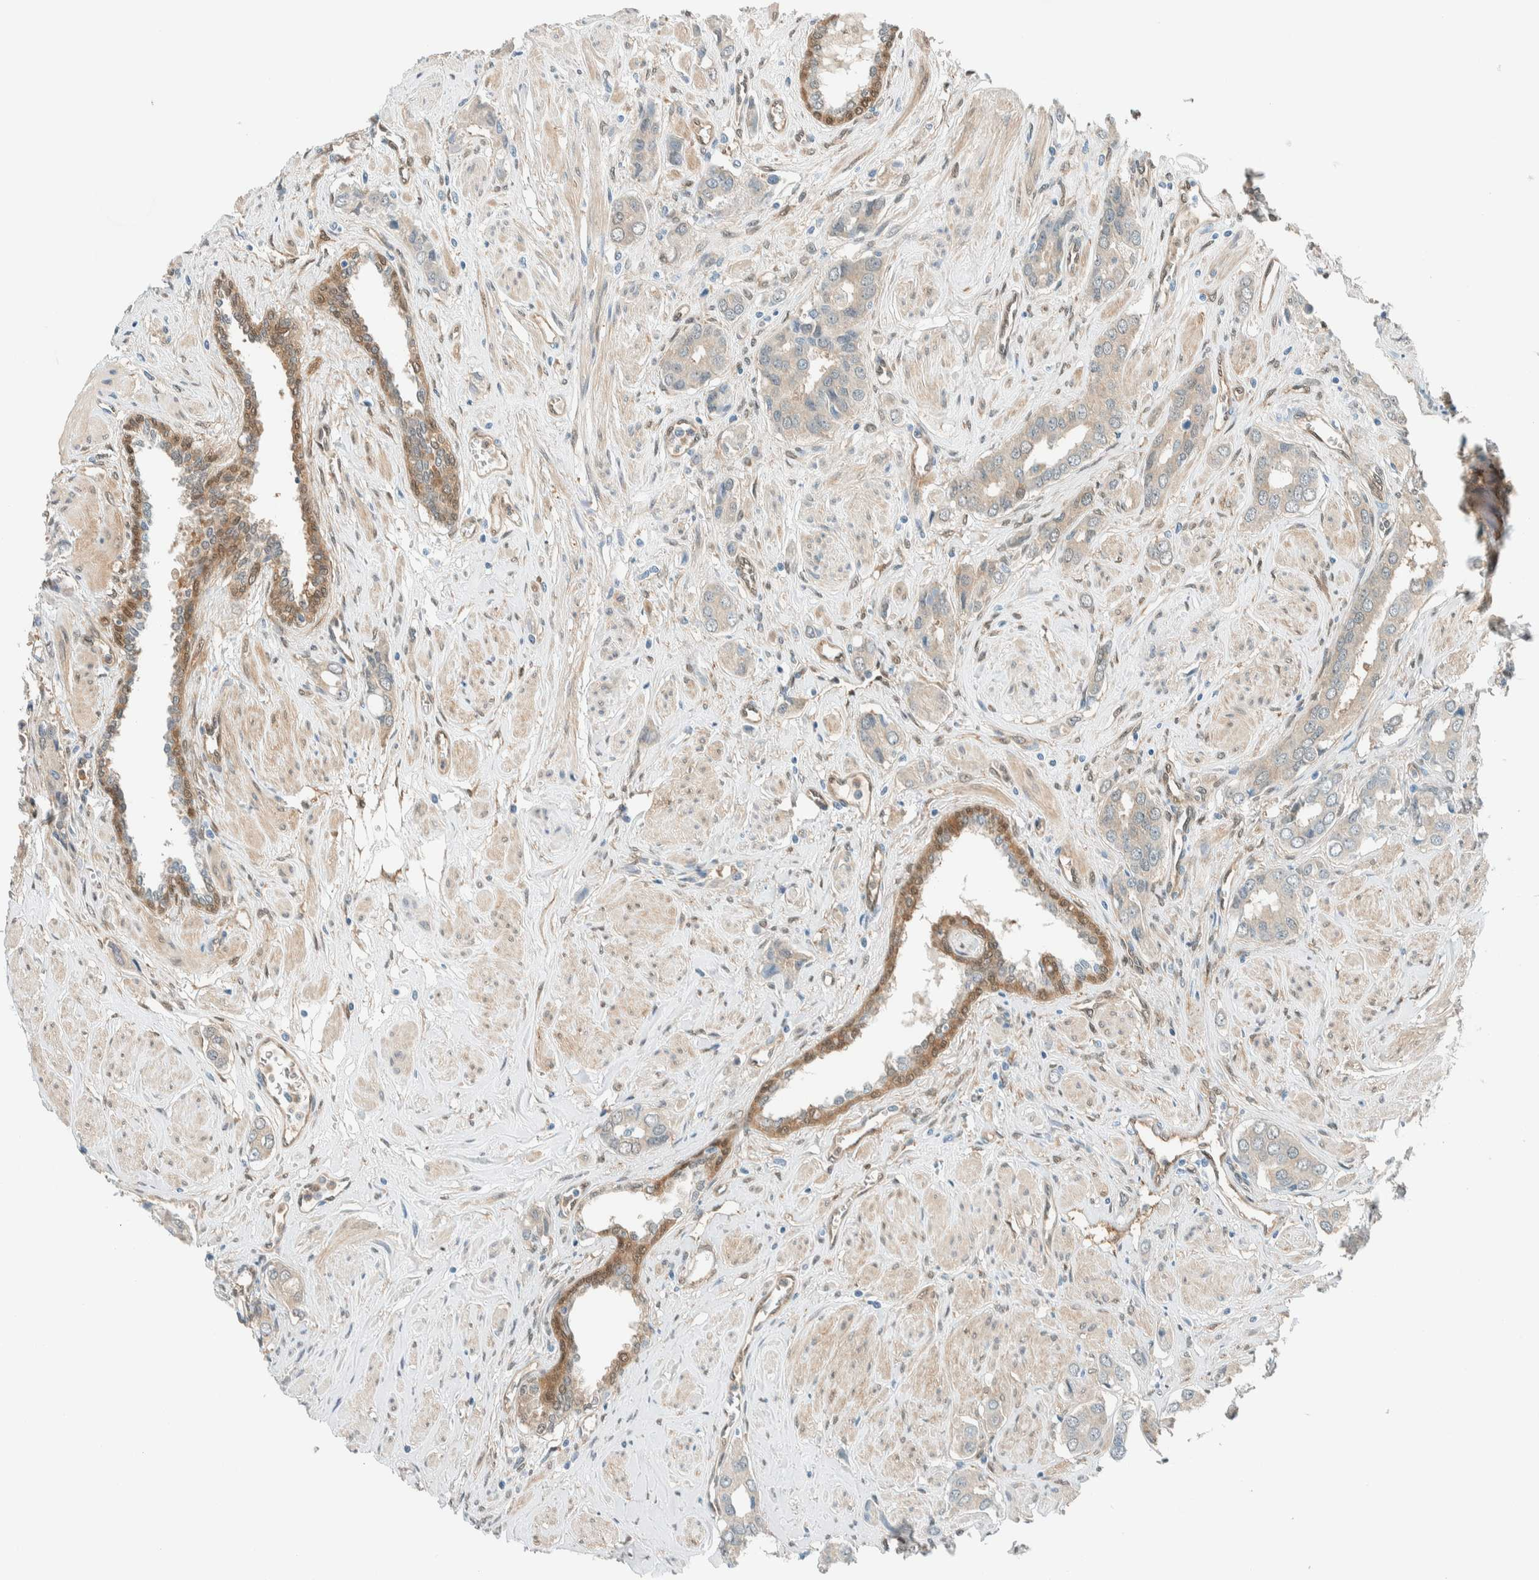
{"staining": {"intensity": "weak", "quantity": "25%-75%", "location": "cytoplasmic/membranous"}, "tissue": "prostate cancer", "cell_type": "Tumor cells", "image_type": "cancer", "snomed": [{"axis": "morphology", "description": "Adenocarcinoma, High grade"}, {"axis": "topography", "description": "Prostate"}], "caption": "High-magnification brightfield microscopy of prostate cancer (high-grade adenocarcinoma) stained with DAB (3,3'-diaminobenzidine) (brown) and counterstained with hematoxylin (blue). tumor cells exhibit weak cytoplasmic/membranous expression is identified in about25%-75% of cells. (brown staining indicates protein expression, while blue staining denotes nuclei).", "gene": "NXN", "patient": {"sex": "male", "age": 52}}